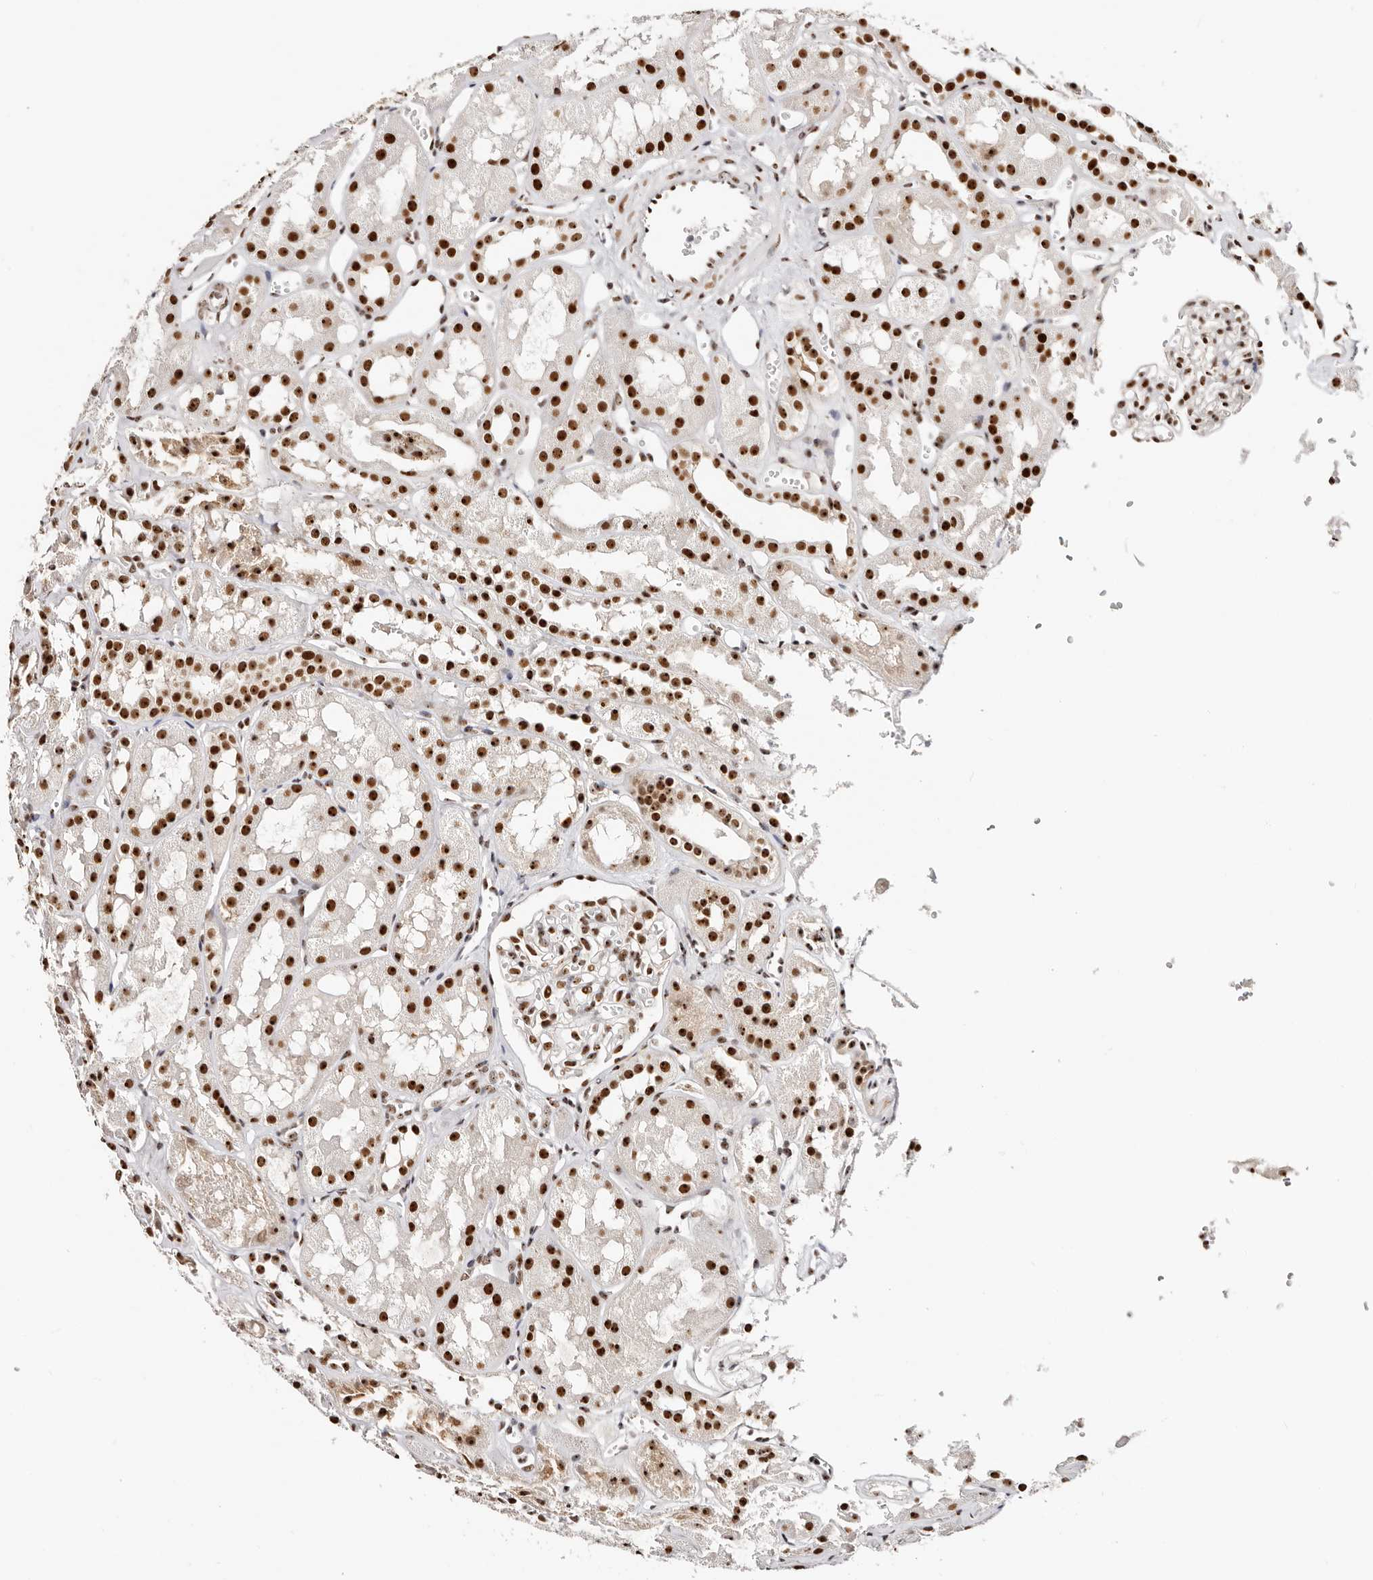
{"staining": {"intensity": "strong", "quantity": "25%-75%", "location": "nuclear"}, "tissue": "kidney", "cell_type": "Cells in glomeruli", "image_type": "normal", "snomed": [{"axis": "morphology", "description": "Normal tissue, NOS"}, {"axis": "topography", "description": "Kidney"}], "caption": "Immunohistochemical staining of normal human kidney demonstrates strong nuclear protein expression in about 25%-75% of cells in glomeruli.", "gene": "IQGAP3", "patient": {"sex": "male", "age": 16}}